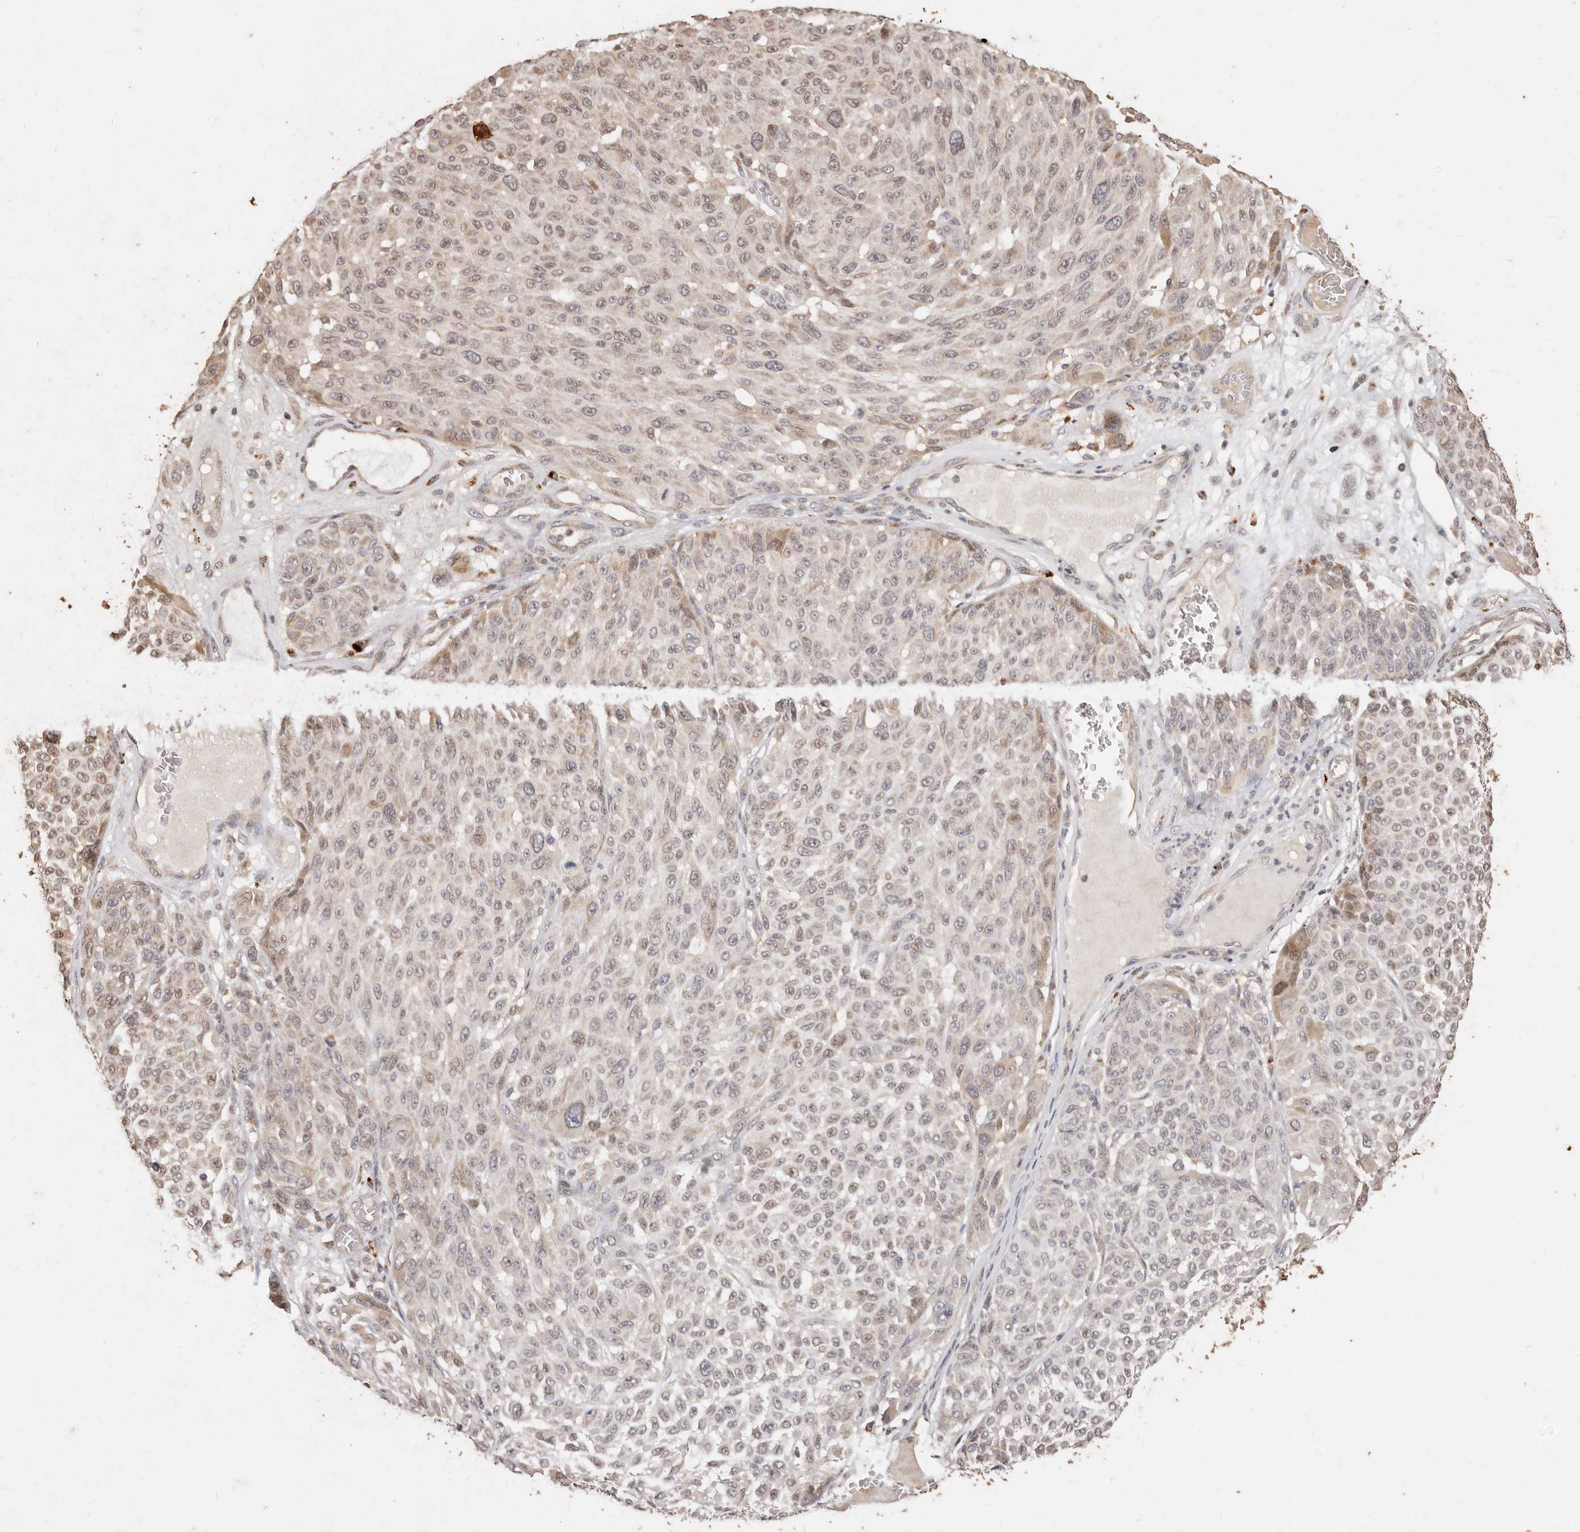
{"staining": {"intensity": "weak", "quantity": "<25%", "location": "cytoplasmic/membranous,nuclear"}, "tissue": "melanoma", "cell_type": "Tumor cells", "image_type": "cancer", "snomed": [{"axis": "morphology", "description": "Malignant melanoma, NOS"}, {"axis": "topography", "description": "Skin"}], "caption": "A micrograph of human melanoma is negative for staining in tumor cells.", "gene": "KIF9", "patient": {"sex": "male", "age": 83}}